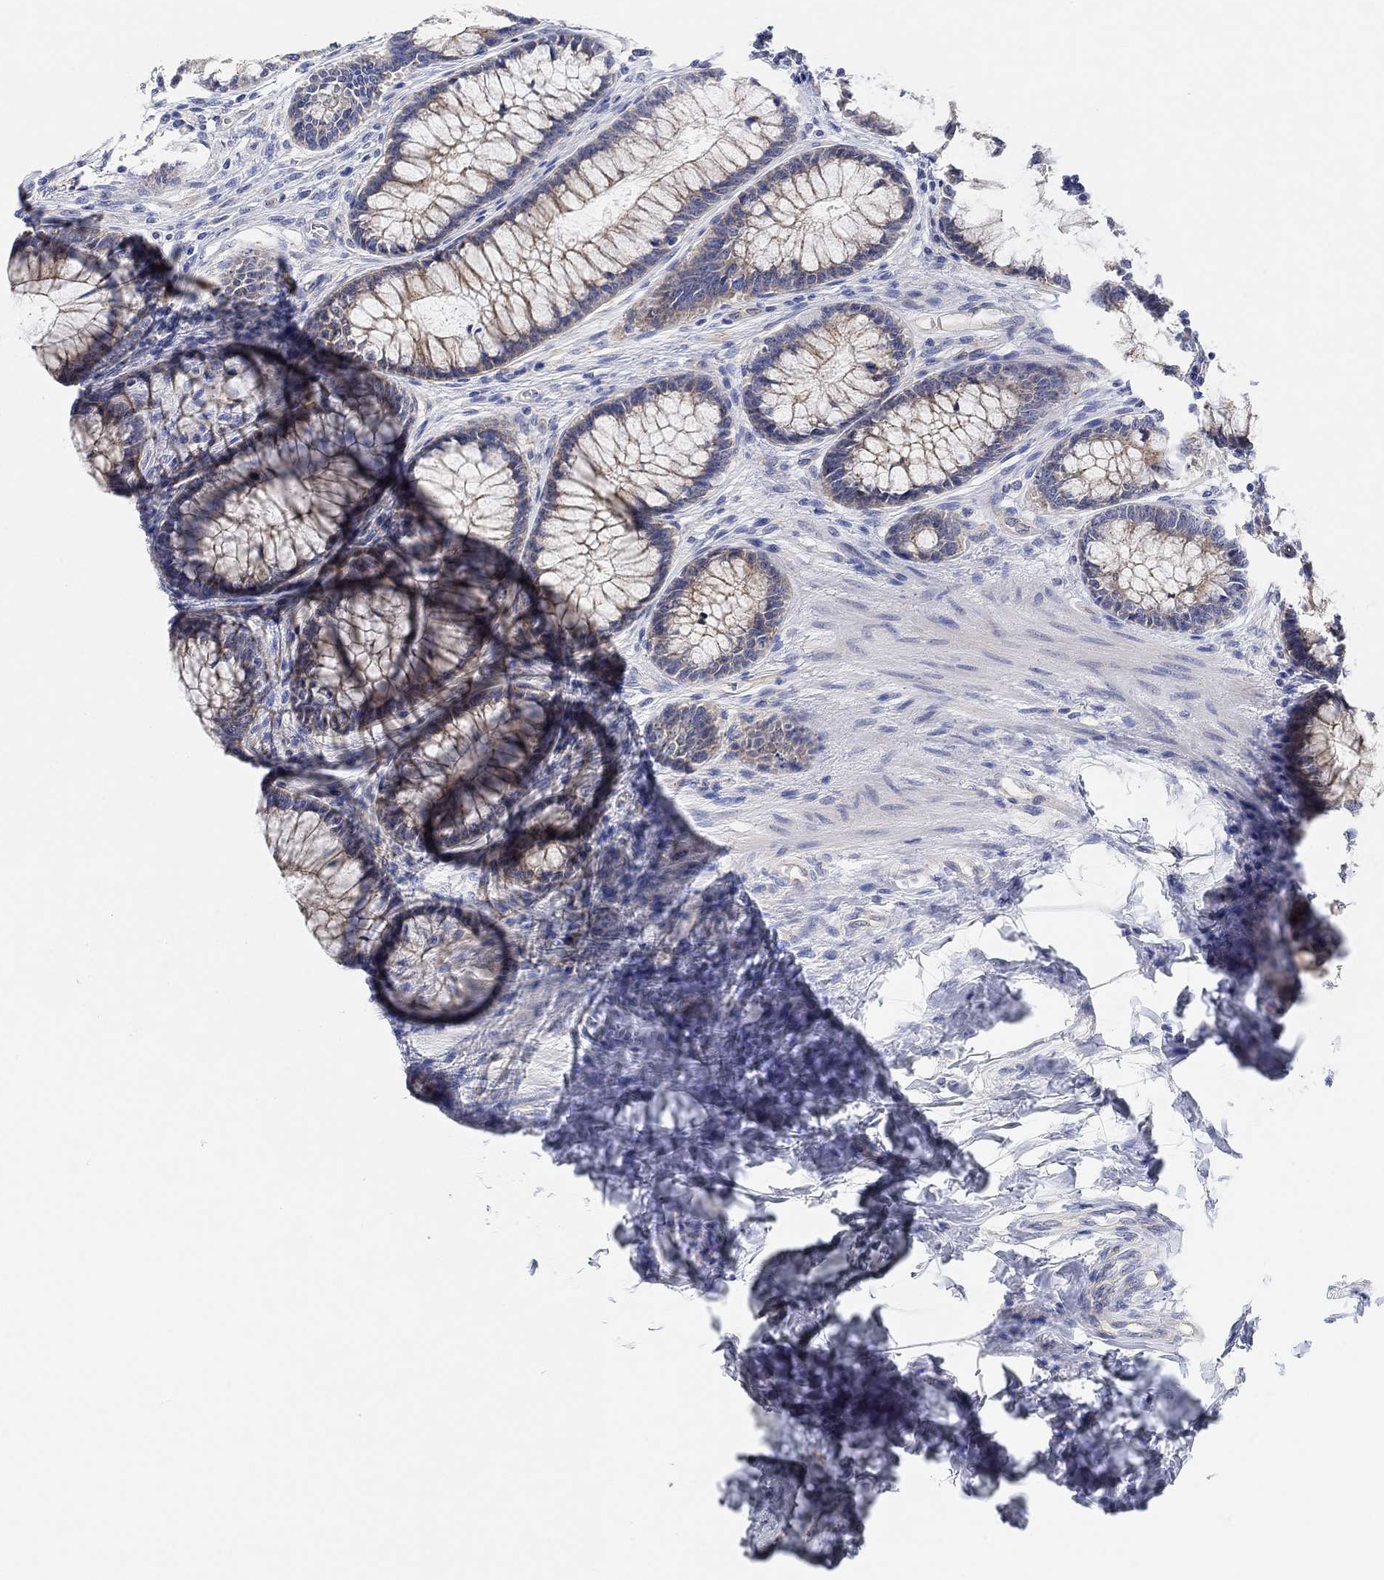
{"staining": {"intensity": "weak", "quantity": "25%-75%", "location": "cytoplasmic/membranous"}, "tissue": "colon", "cell_type": "Endothelial cells", "image_type": "normal", "snomed": [{"axis": "morphology", "description": "Normal tissue, NOS"}, {"axis": "topography", "description": "Colon"}], "caption": "Human colon stained for a protein (brown) shows weak cytoplasmic/membranous positive positivity in about 25%-75% of endothelial cells.", "gene": "RGS1", "patient": {"sex": "female", "age": 65}}